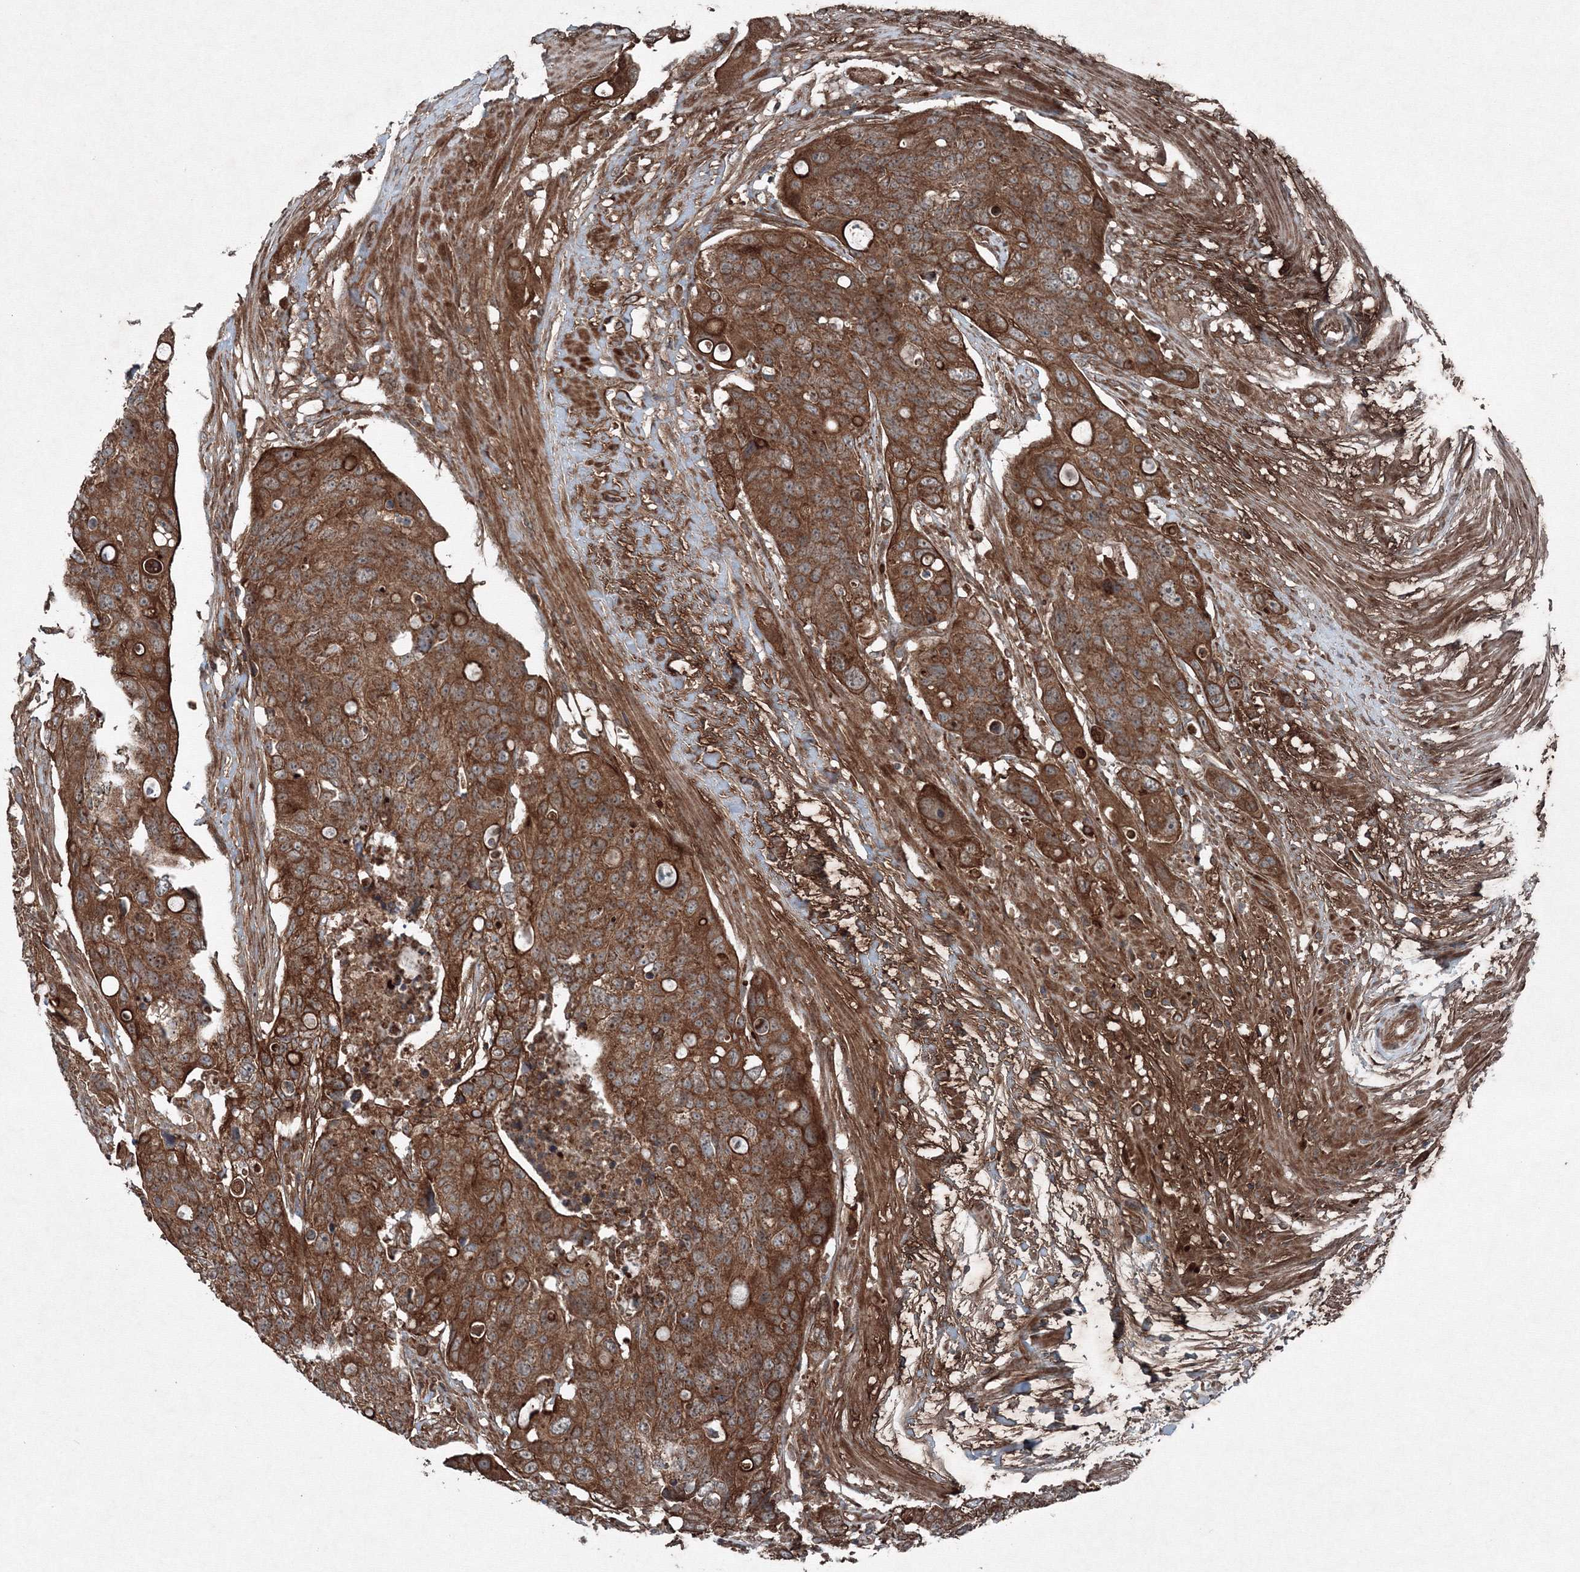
{"staining": {"intensity": "strong", "quantity": ">75%", "location": "cytoplasmic/membranous"}, "tissue": "colorectal cancer", "cell_type": "Tumor cells", "image_type": "cancer", "snomed": [{"axis": "morphology", "description": "Adenocarcinoma, NOS"}, {"axis": "topography", "description": "Colon"}], "caption": "Tumor cells demonstrate high levels of strong cytoplasmic/membranous expression in approximately >75% of cells in colorectal adenocarcinoma.", "gene": "COPS7B", "patient": {"sex": "female", "age": 57}}